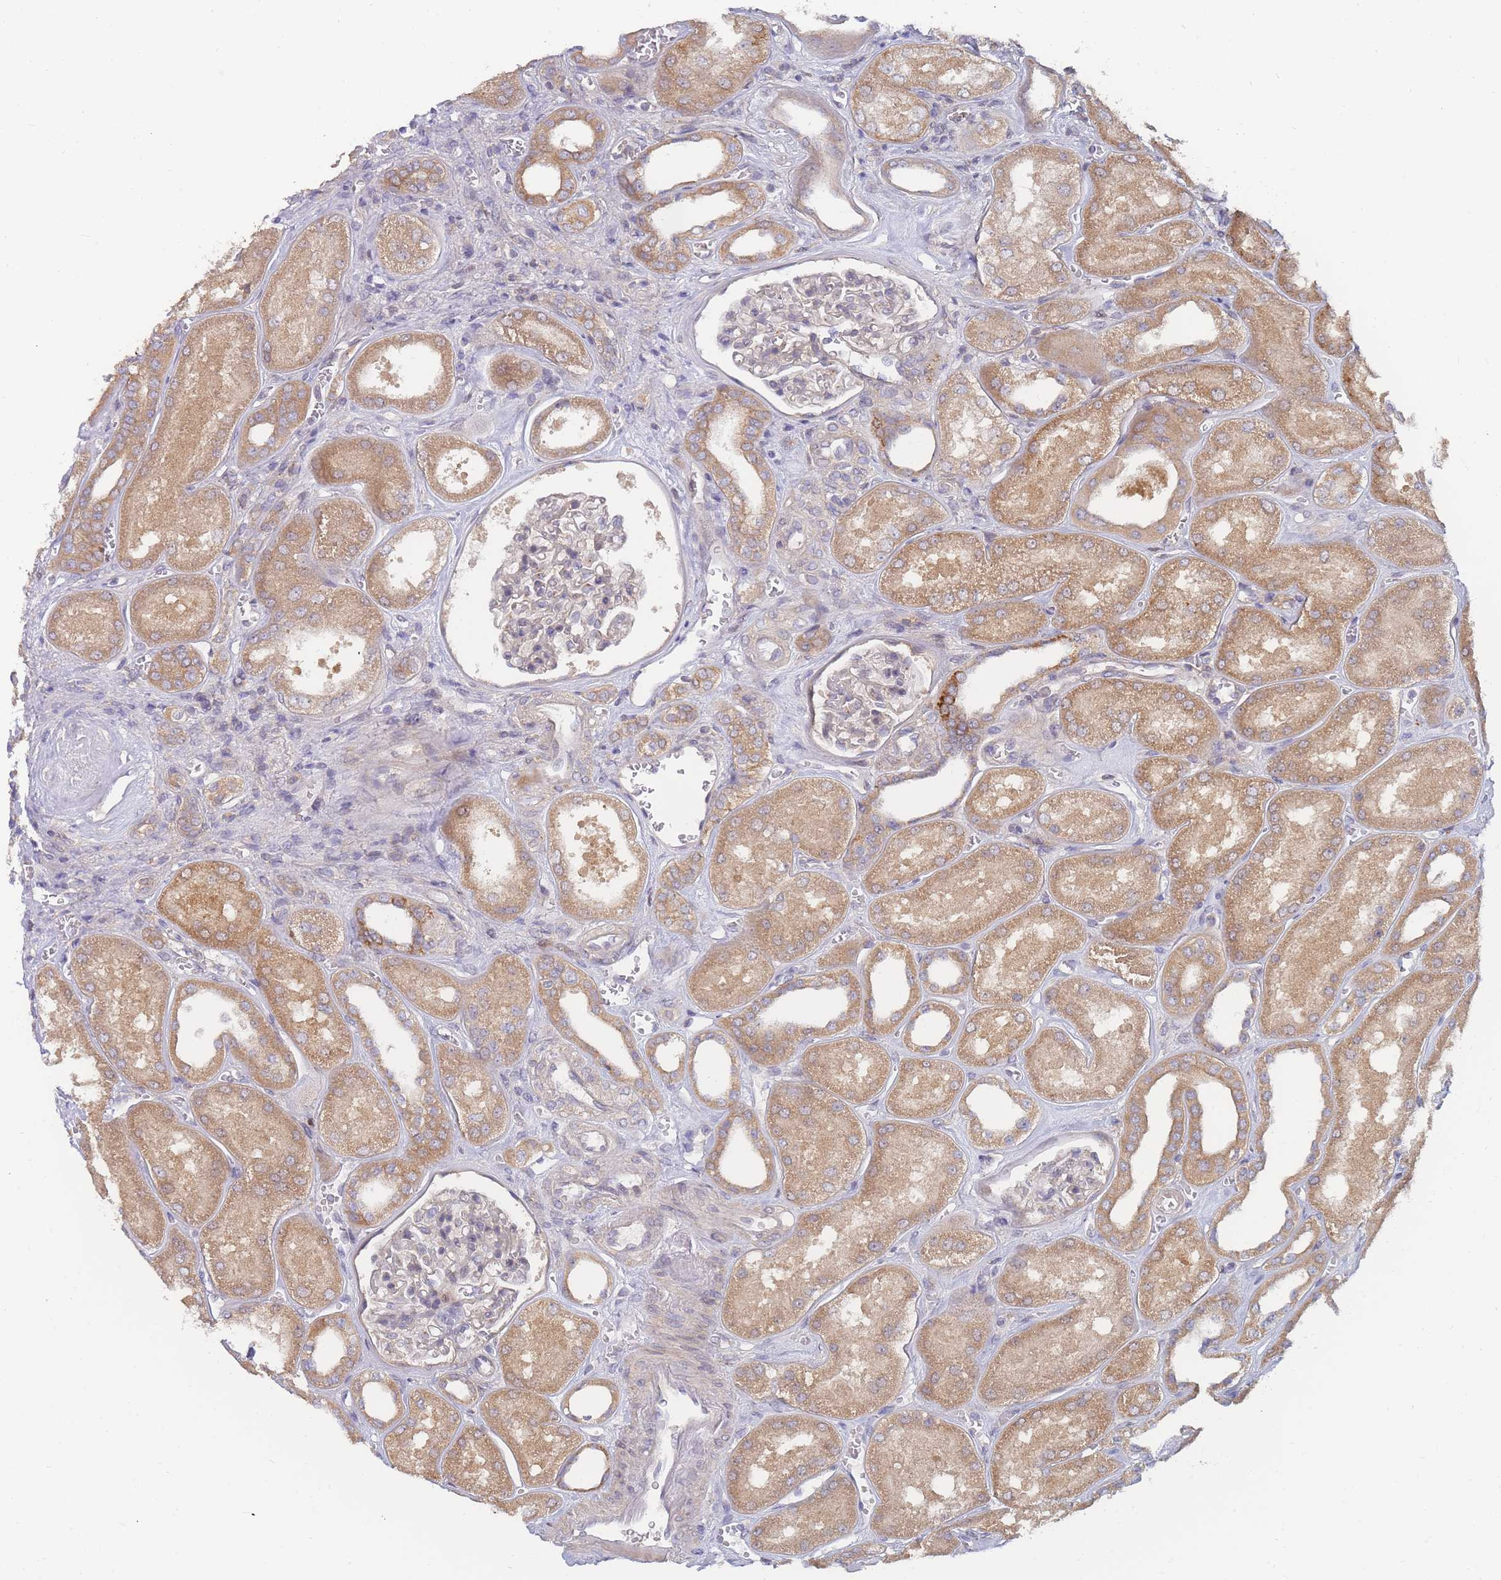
{"staining": {"intensity": "negative", "quantity": "none", "location": "none"}, "tissue": "kidney", "cell_type": "Cells in glomeruli", "image_type": "normal", "snomed": [{"axis": "morphology", "description": "Normal tissue, NOS"}, {"axis": "morphology", "description": "Adenocarcinoma, NOS"}, {"axis": "topography", "description": "Kidney"}], "caption": "A high-resolution micrograph shows immunohistochemistry staining of normal kidney, which demonstrates no significant staining in cells in glomeruli. Brightfield microscopy of immunohistochemistry stained with DAB (brown) and hematoxylin (blue), captured at high magnification.", "gene": "SLC35F5", "patient": {"sex": "female", "age": 68}}